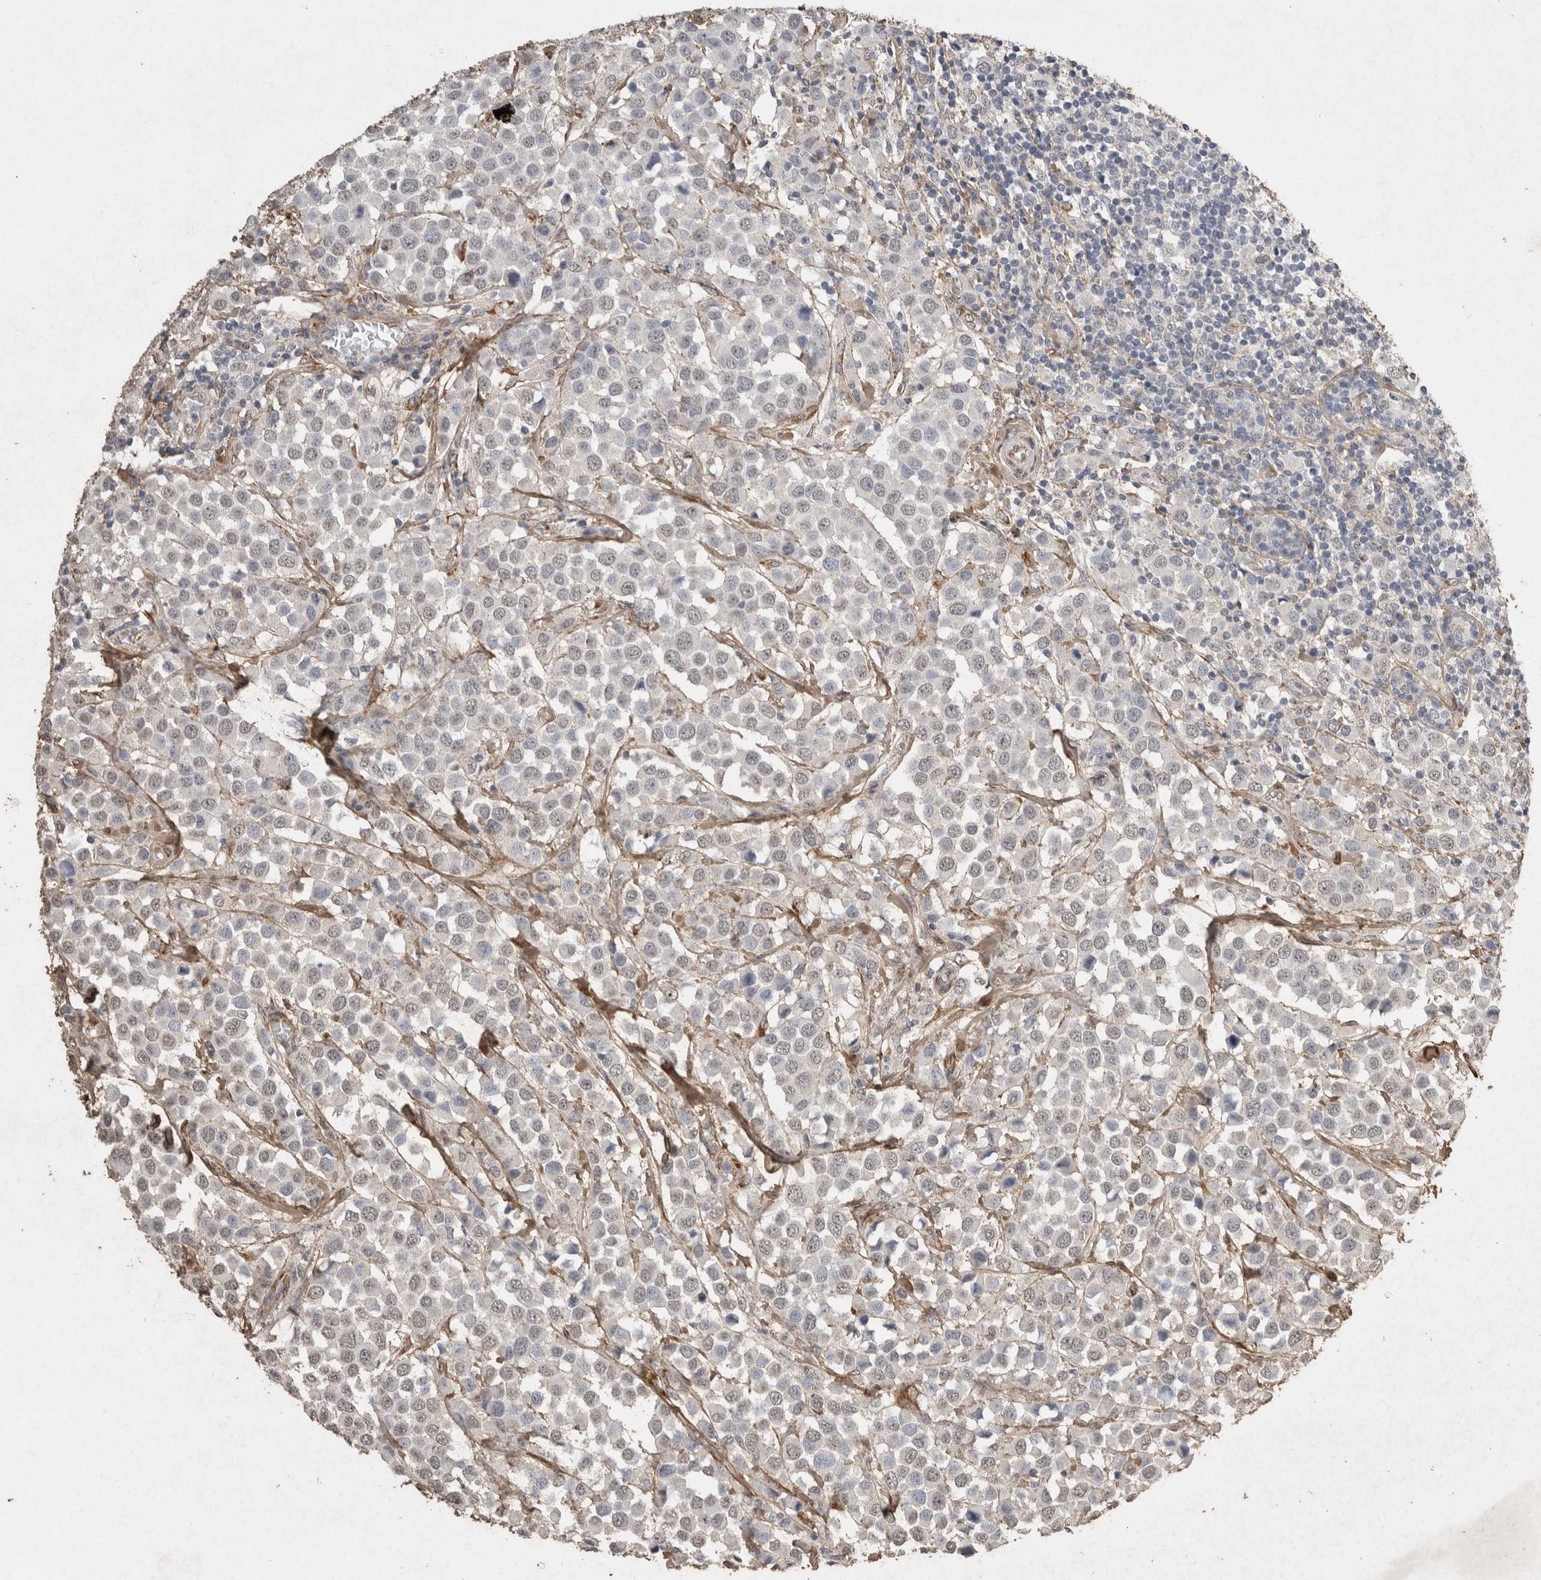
{"staining": {"intensity": "negative", "quantity": "none", "location": "none"}, "tissue": "breast cancer", "cell_type": "Tumor cells", "image_type": "cancer", "snomed": [{"axis": "morphology", "description": "Duct carcinoma"}, {"axis": "topography", "description": "Breast"}], "caption": "Immunohistochemistry (IHC) photomicrograph of human breast cancer stained for a protein (brown), which shows no positivity in tumor cells. (Stains: DAB (3,3'-diaminobenzidine) IHC with hematoxylin counter stain, Microscopy: brightfield microscopy at high magnification).", "gene": "C1QTNF5", "patient": {"sex": "female", "age": 61}}